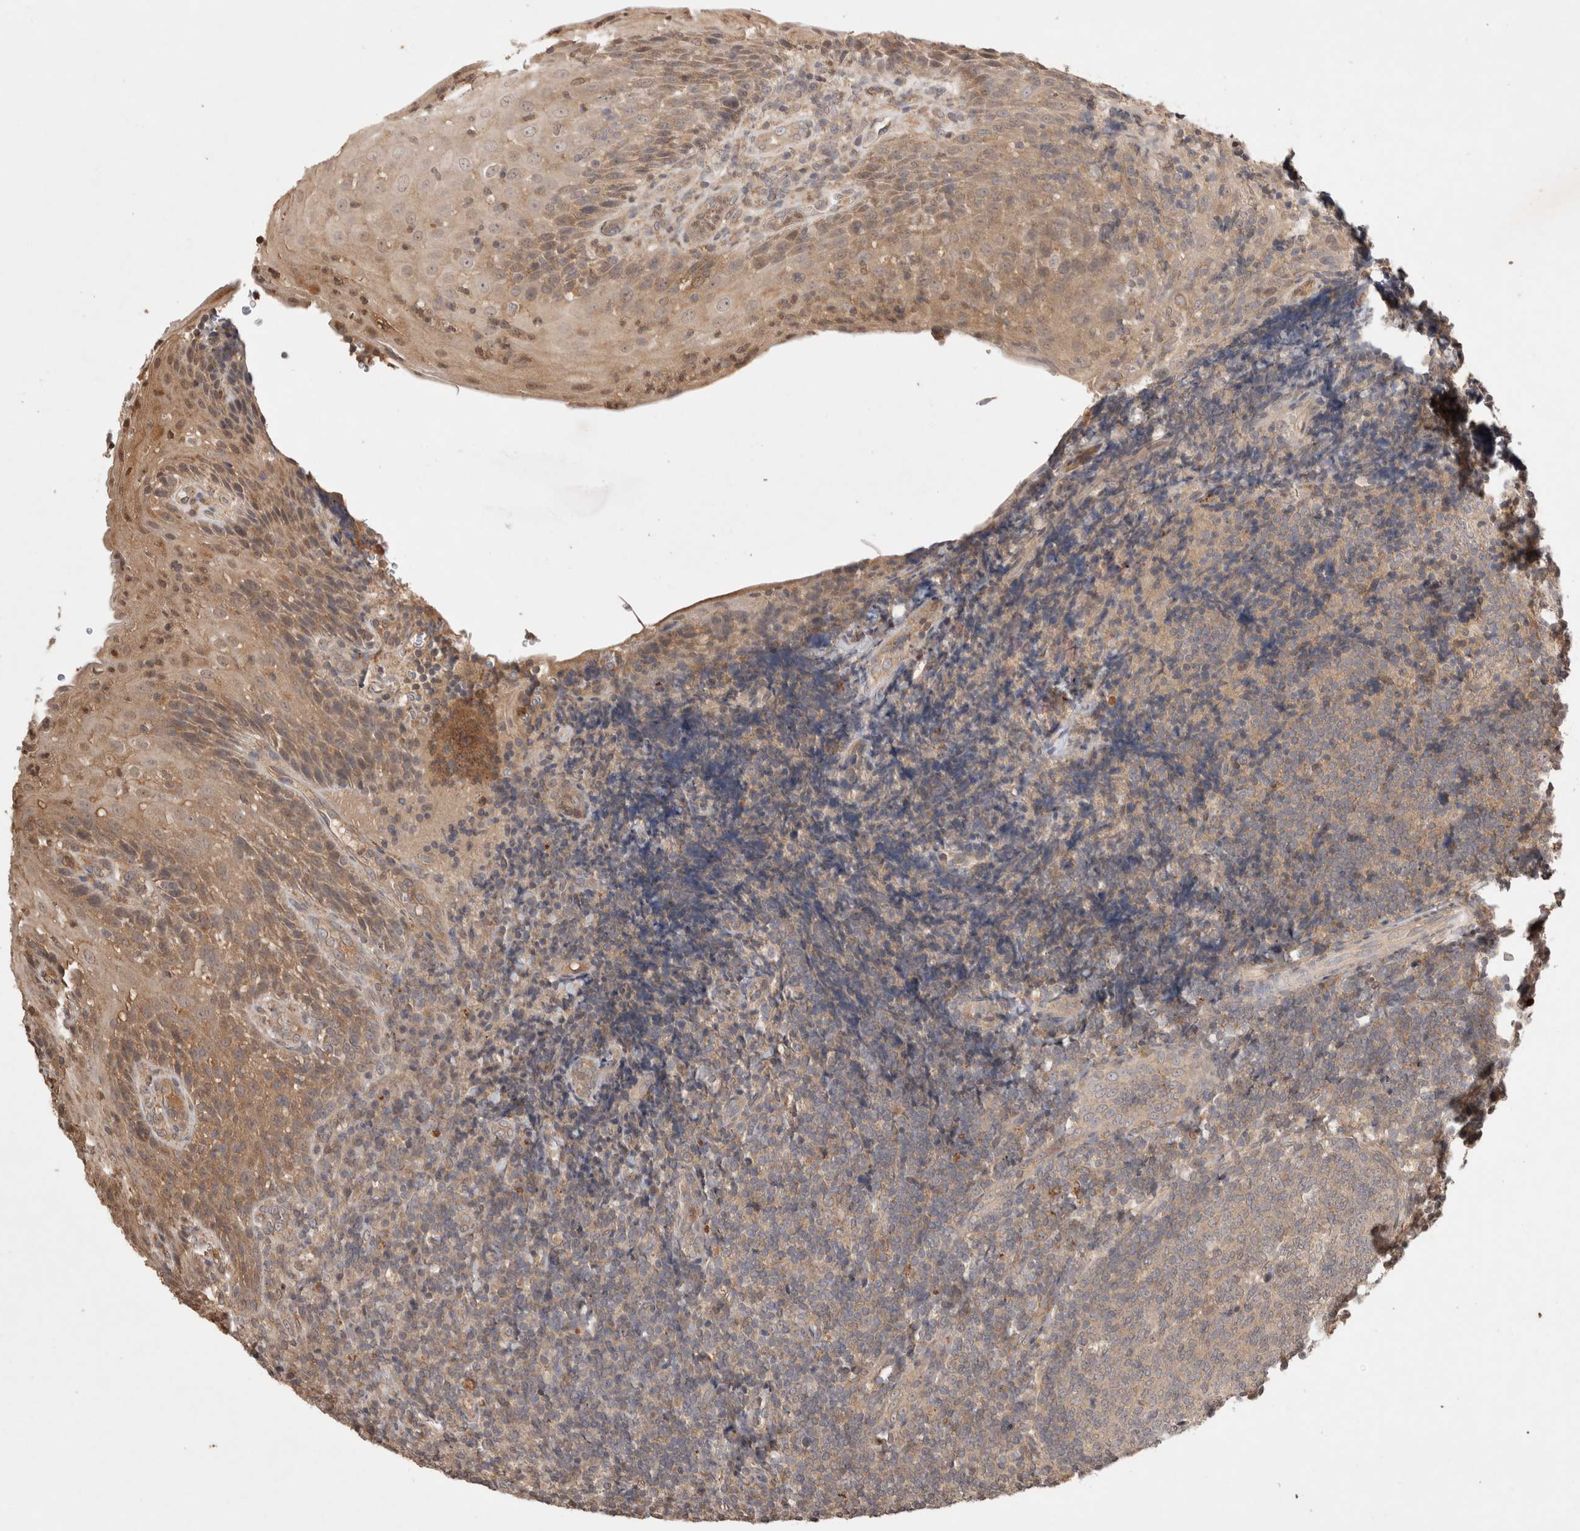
{"staining": {"intensity": "weak", "quantity": "25%-75%", "location": "cytoplasmic/membranous"}, "tissue": "tonsil", "cell_type": "Germinal center cells", "image_type": "normal", "snomed": [{"axis": "morphology", "description": "Normal tissue, NOS"}, {"axis": "topography", "description": "Tonsil"}], "caption": "An immunohistochemistry photomicrograph of unremarkable tissue is shown. Protein staining in brown shows weak cytoplasmic/membranous positivity in tonsil within germinal center cells.", "gene": "PRMT3", "patient": {"sex": "male", "age": 37}}